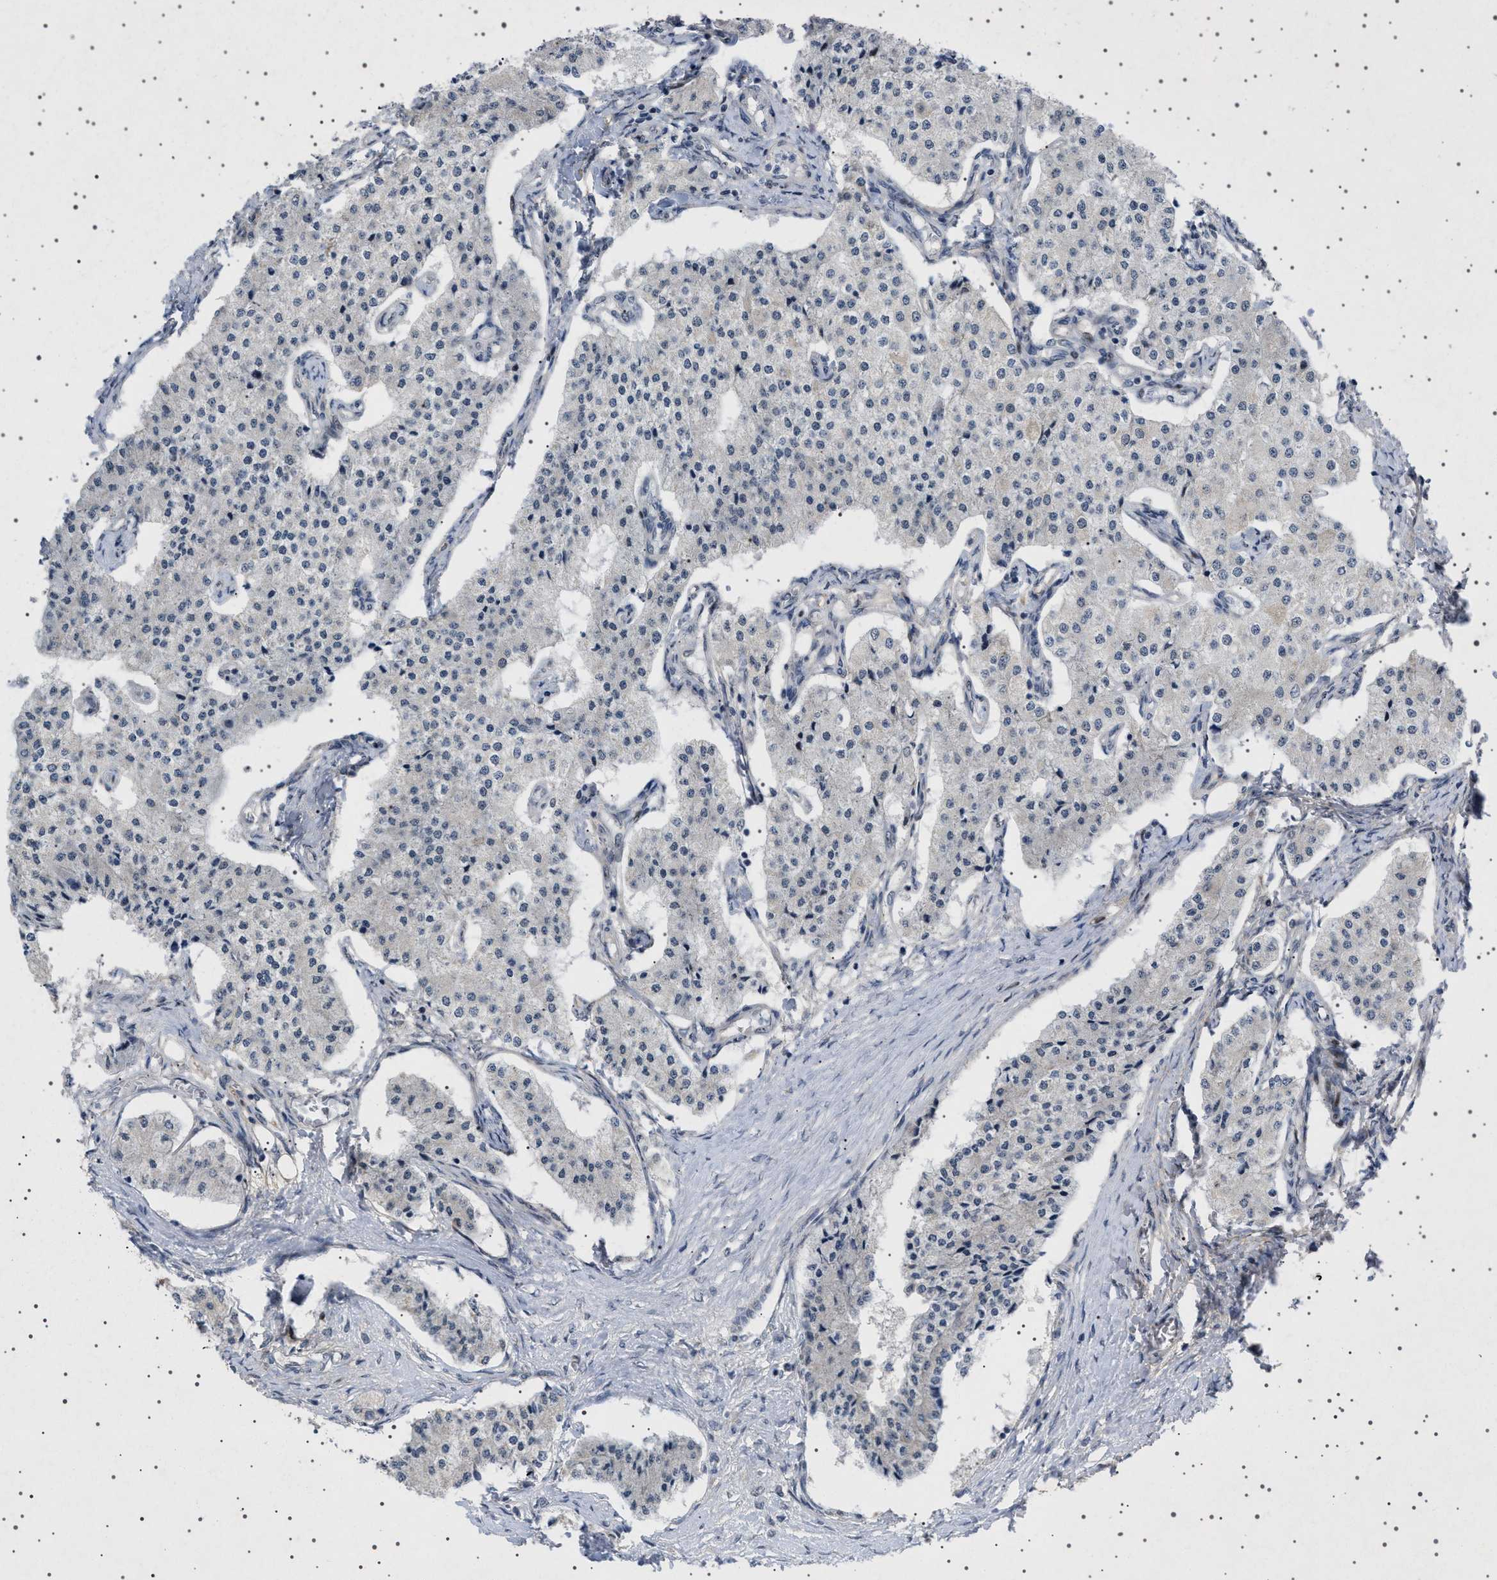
{"staining": {"intensity": "negative", "quantity": "none", "location": "none"}, "tissue": "carcinoid", "cell_type": "Tumor cells", "image_type": "cancer", "snomed": [{"axis": "morphology", "description": "Carcinoid, malignant, NOS"}, {"axis": "topography", "description": "Colon"}], "caption": "Immunohistochemistry of carcinoid exhibits no positivity in tumor cells.", "gene": "HTR1A", "patient": {"sex": "female", "age": 52}}